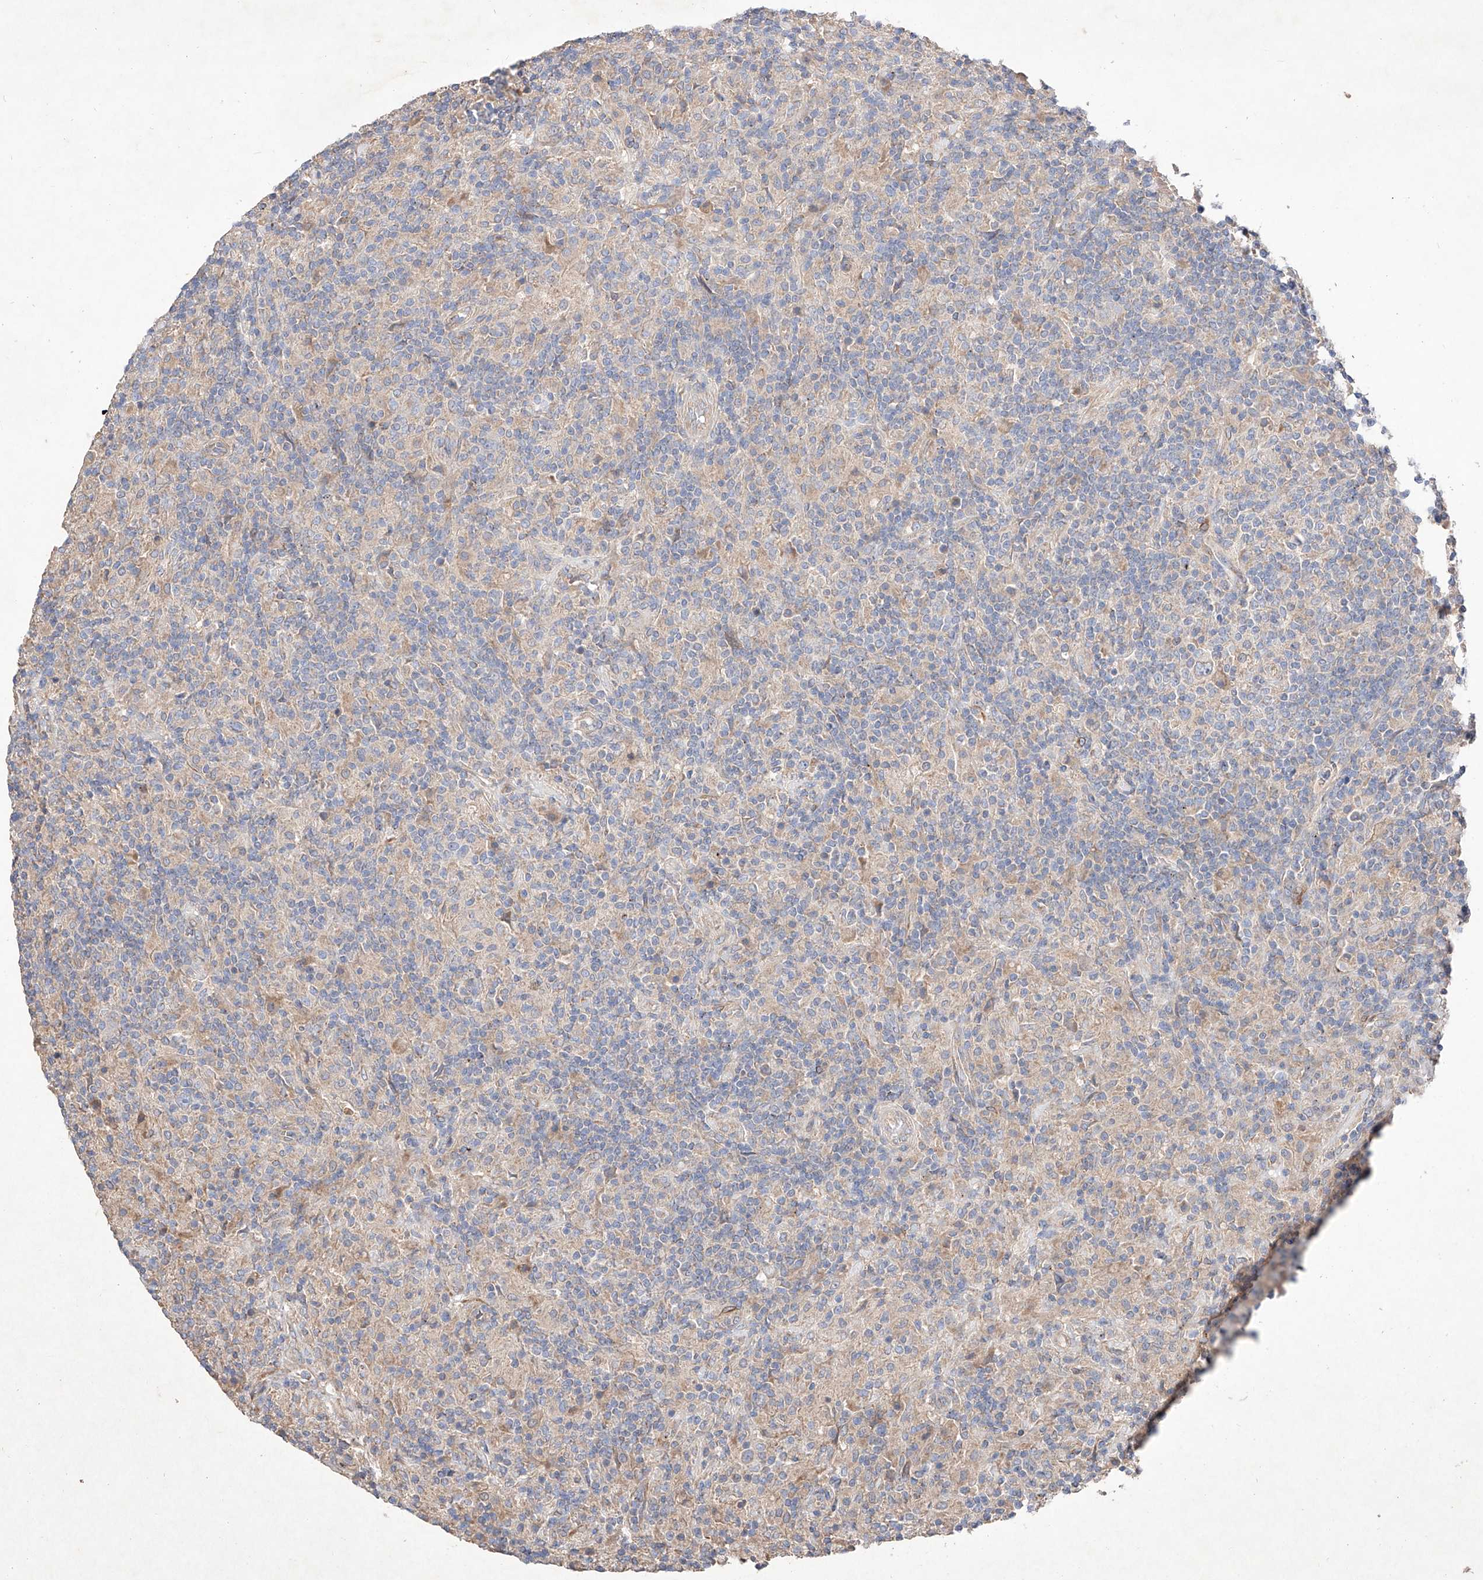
{"staining": {"intensity": "negative", "quantity": "none", "location": "none"}, "tissue": "lymphoma", "cell_type": "Tumor cells", "image_type": "cancer", "snomed": [{"axis": "morphology", "description": "Hodgkin's disease, NOS"}, {"axis": "topography", "description": "Lymph node"}], "caption": "There is no significant staining in tumor cells of lymphoma.", "gene": "C6orf62", "patient": {"sex": "male", "age": 70}}